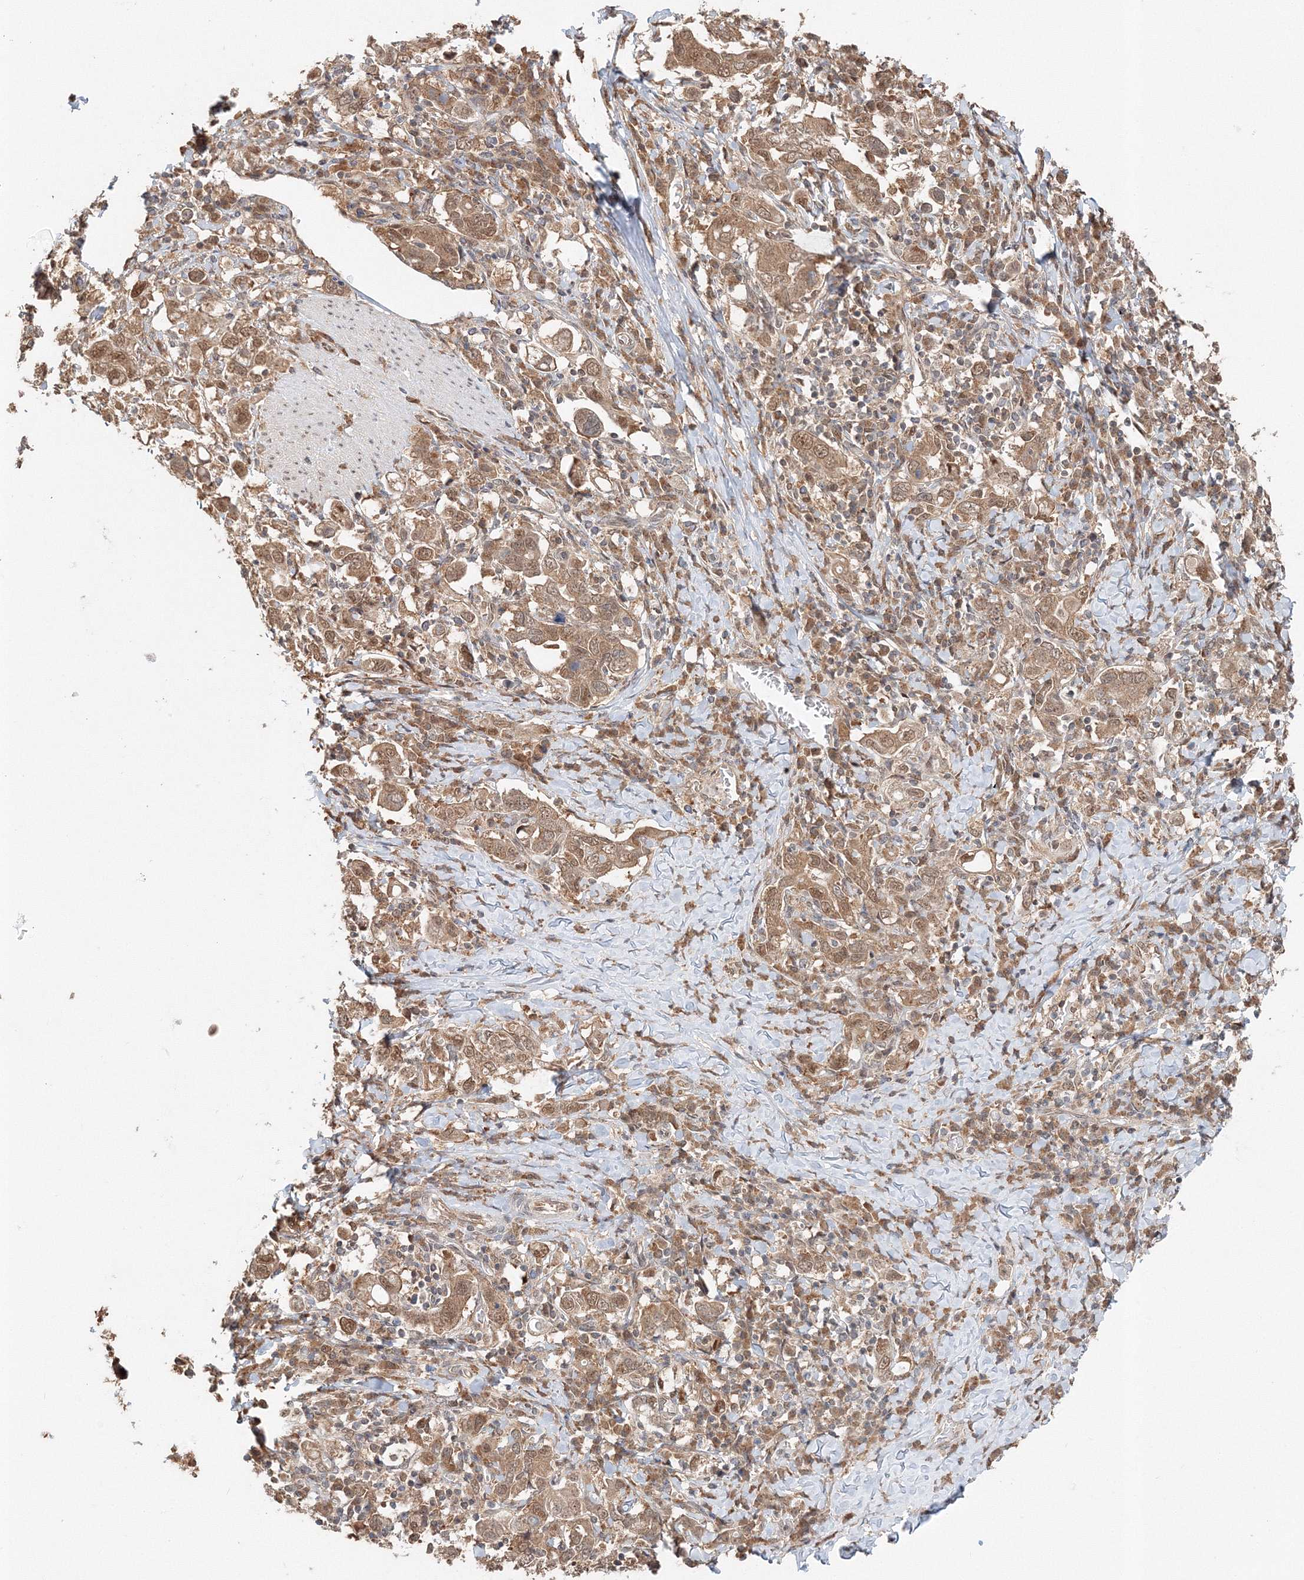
{"staining": {"intensity": "moderate", "quantity": ">75%", "location": "cytoplasmic/membranous,nuclear"}, "tissue": "stomach cancer", "cell_type": "Tumor cells", "image_type": "cancer", "snomed": [{"axis": "morphology", "description": "Adenocarcinoma, NOS"}, {"axis": "topography", "description": "Stomach, upper"}], "caption": "A medium amount of moderate cytoplasmic/membranous and nuclear staining is appreciated in approximately >75% of tumor cells in stomach cancer tissue. (Brightfield microscopy of DAB IHC at high magnification).", "gene": "PSMD6", "patient": {"sex": "male", "age": 62}}